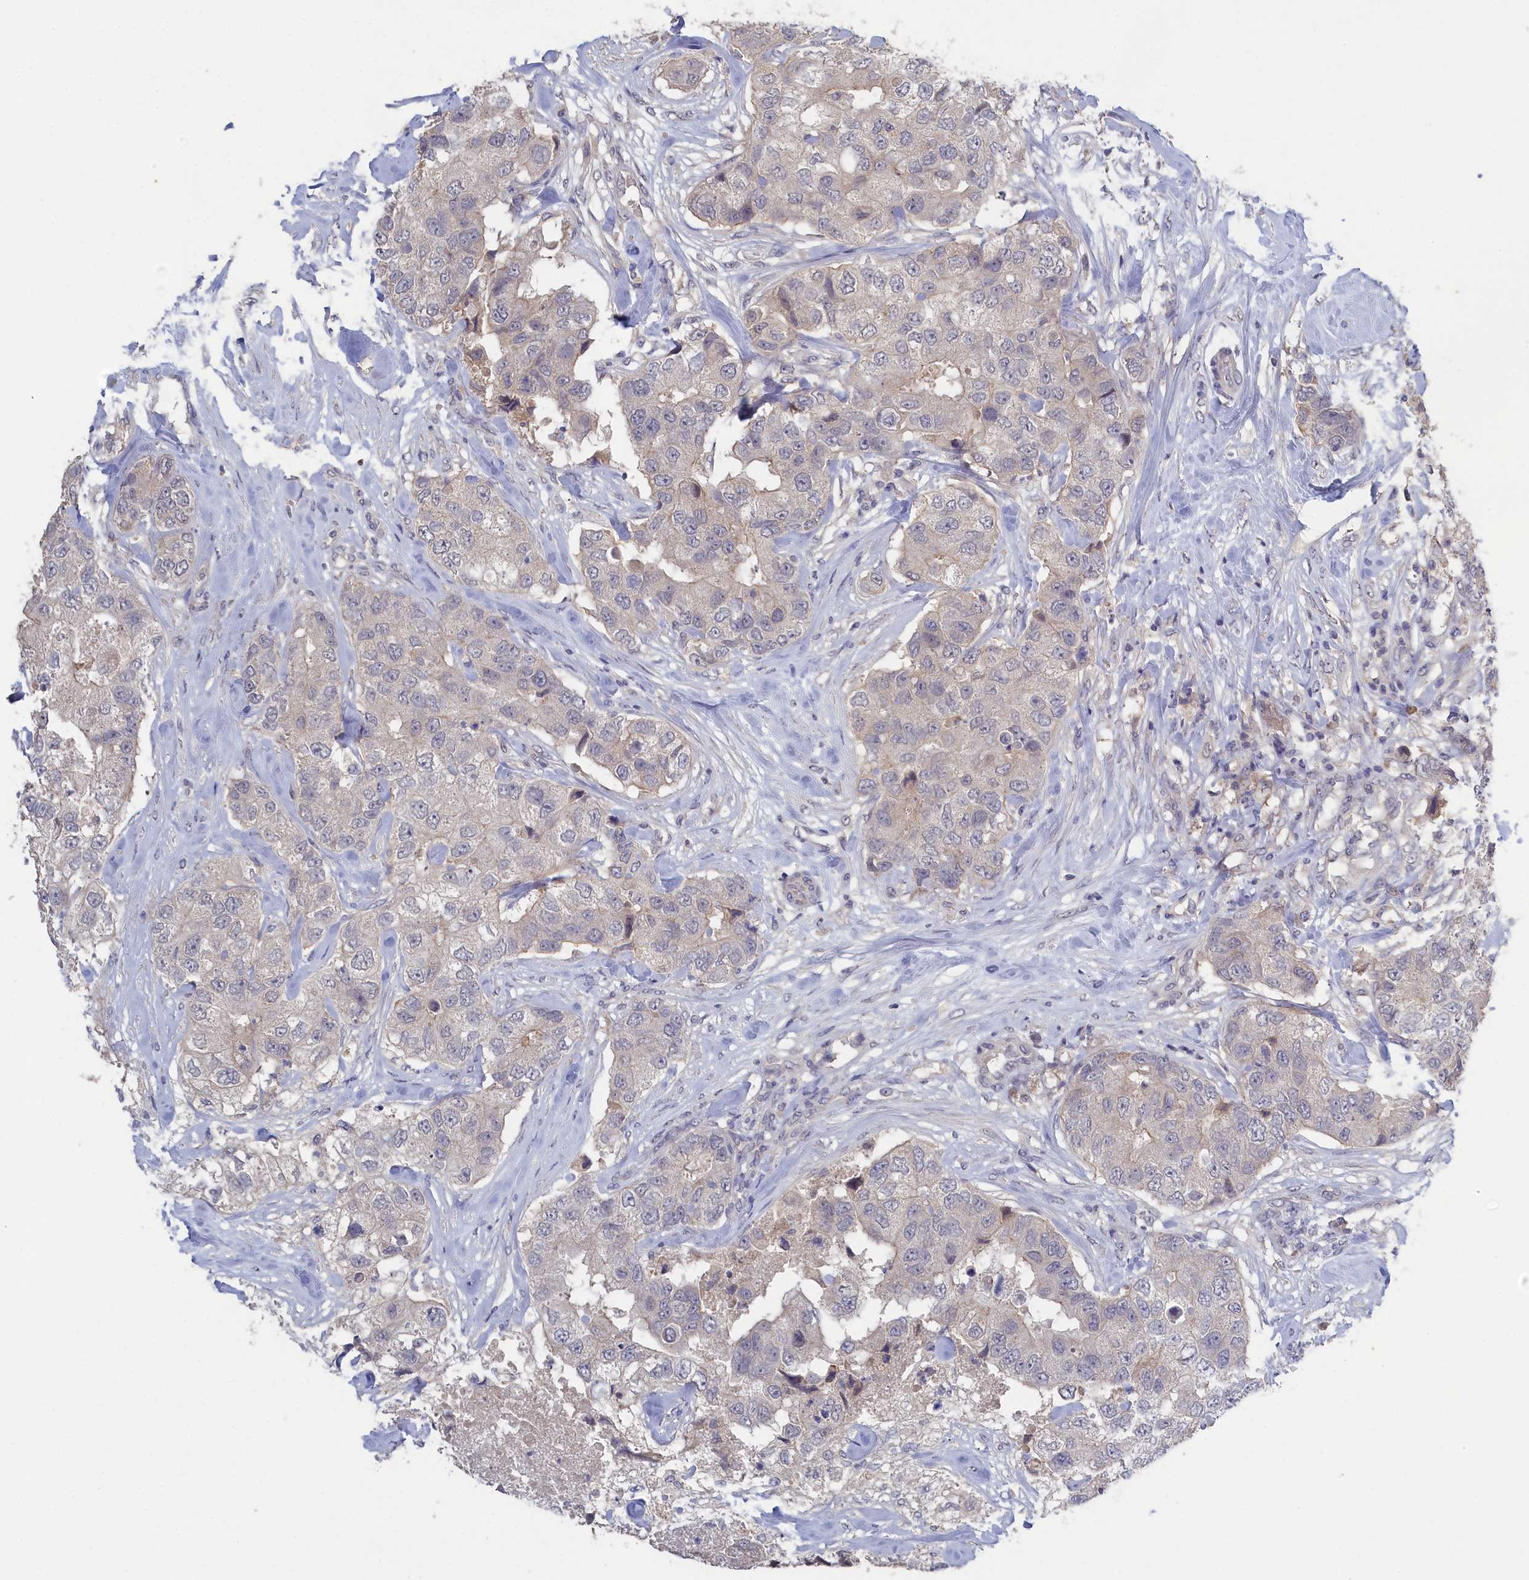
{"staining": {"intensity": "negative", "quantity": "none", "location": "none"}, "tissue": "breast cancer", "cell_type": "Tumor cells", "image_type": "cancer", "snomed": [{"axis": "morphology", "description": "Duct carcinoma"}, {"axis": "topography", "description": "Breast"}], "caption": "Human invasive ductal carcinoma (breast) stained for a protein using immunohistochemistry exhibits no expression in tumor cells.", "gene": "CELF5", "patient": {"sex": "female", "age": 62}}